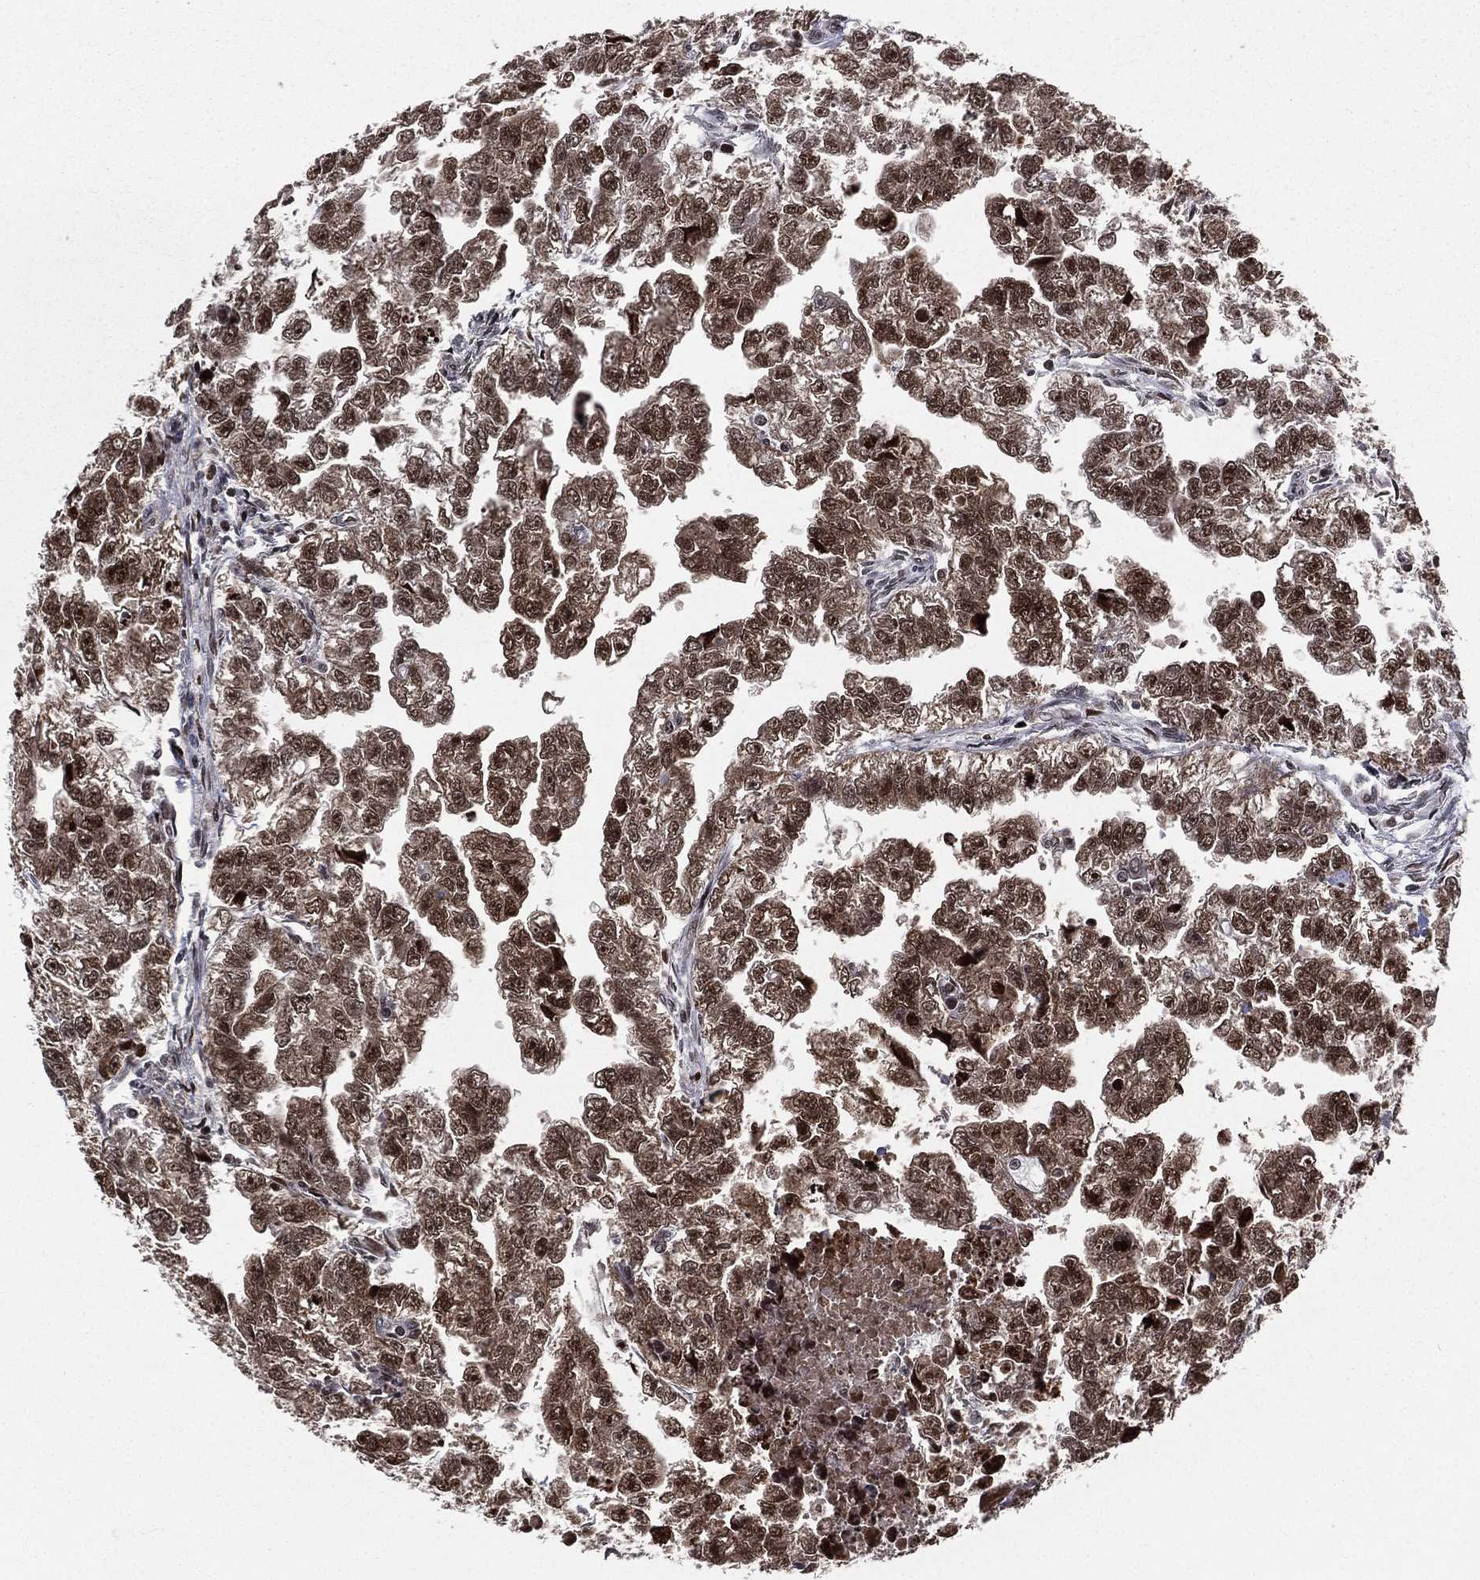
{"staining": {"intensity": "moderate", "quantity": ">75%", "location": "cytoplasmic/membranous,nuclear"}, "tissue": "testis cancer", "cell_type": "Tumor cells", "image_type": "cancer", "snomed": [{"axis": "morphology", "description": "Carcinoma, Embryonal, NOS"}, {"axis": "morphology", "description": "Teratoma, malignant, NOS"}, {"axis": "topography", "description": "Testis"}], "caption": "The micrograph demonstrates staining of teratoma (malignant) (testis), revealing moderate cytoplasmic/membranous and nuclear protein positivity (brown color) within tumor cells.", "gene": "POLB", "patient": {"sex": "male", "age": 44}}